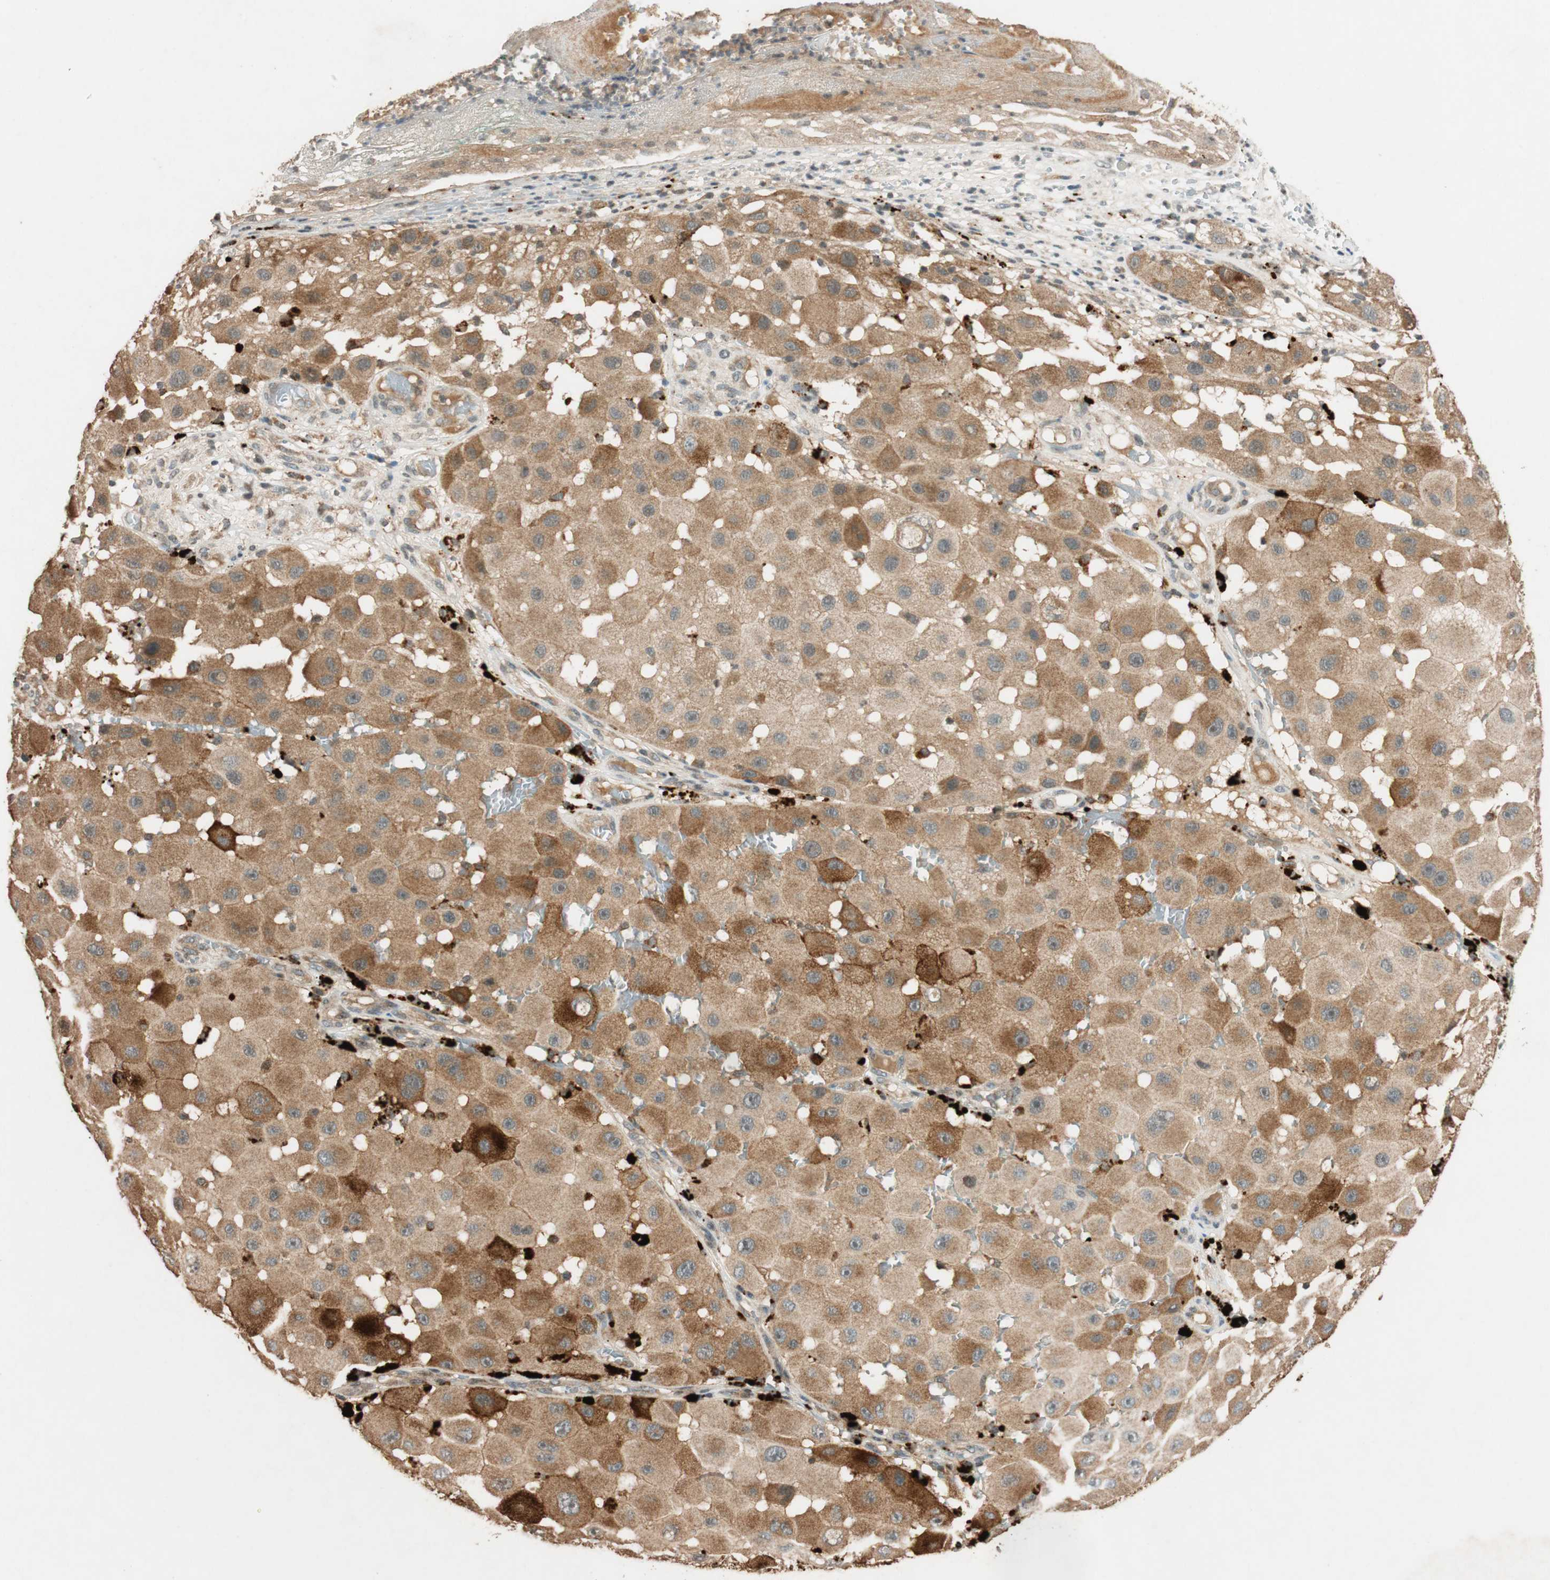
{"staining": {"intensity": "moderate", "quantity": ">75%", "location": "cytoplasmic/membranous"}, "tissue": "melanoma", "cell_type": "Tumor cells", "image_type": "cancer", "snomed": [{"axis": "morphology", "description": "Malignant melanoma, NOS"}, {"axis": "topography", "description": "Skin"}], "caption": "Human melanoma stained with a brown dye shows moderate cytoplasmic/membranous positive positivity in approximately >75% of tumor cells.", "gene": "GLB1", "patient": {"sex": "female", "age": 81}}